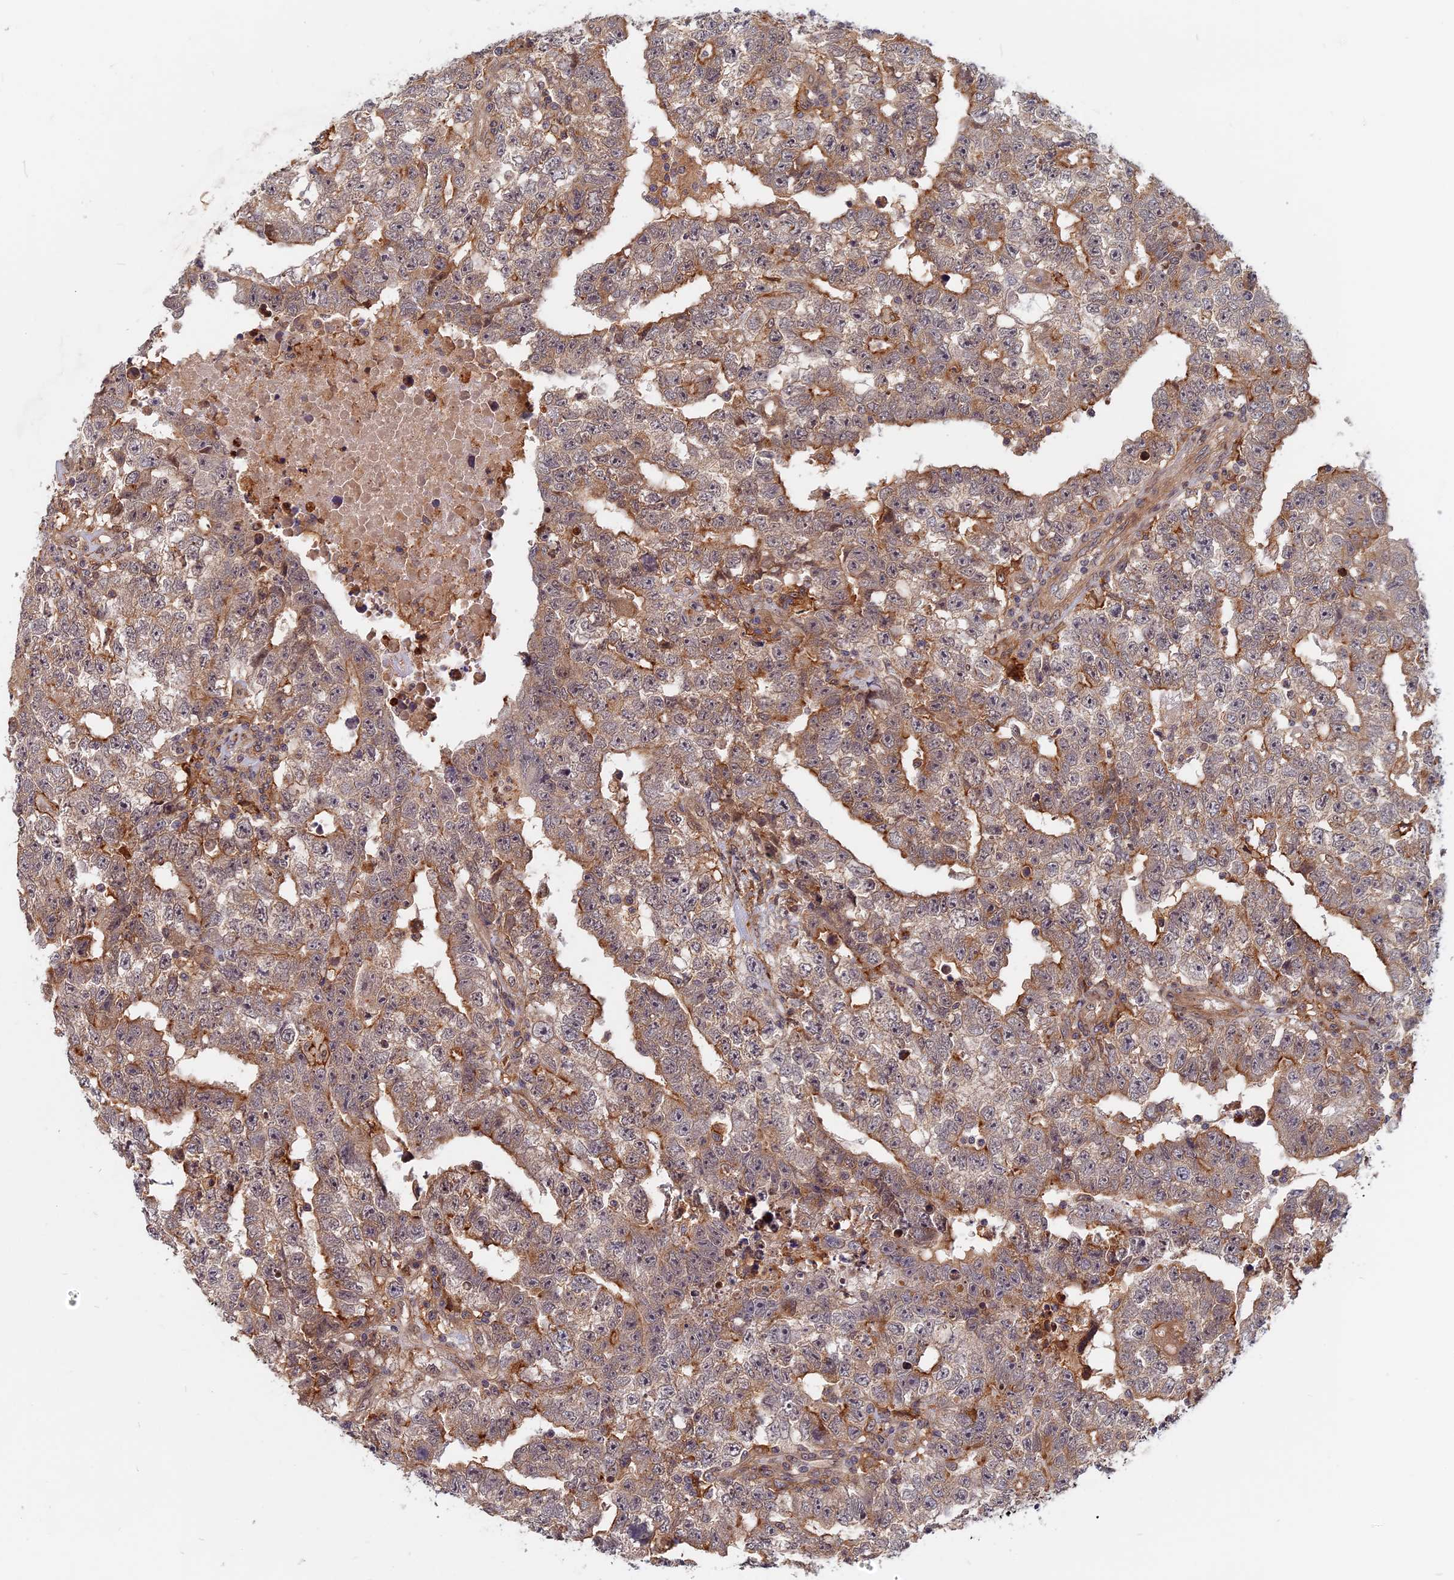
{"staining": {"intensity": "moderate", "quantity": ">75%", "location": "cytoplasmic/membranous"}, "tissue": "testis cancer", "cell_type": "Tumor cells", "image_type": "cancer", "snomed": [{"axis": "morphology", "description": "Carcinoma, Embryonal, NOS"}, {"axis": "topography", "description": "Testis"}], "caption": "Protein positivity by immunohistochemistry (IHC) exhibits moderate cytoplasmic/membranous positivity in about >75% of tumor cells in testis cancer (embryonal carcinoma).", "gene": "SPG11", "patient": {"sex": "male", "age": 25}}